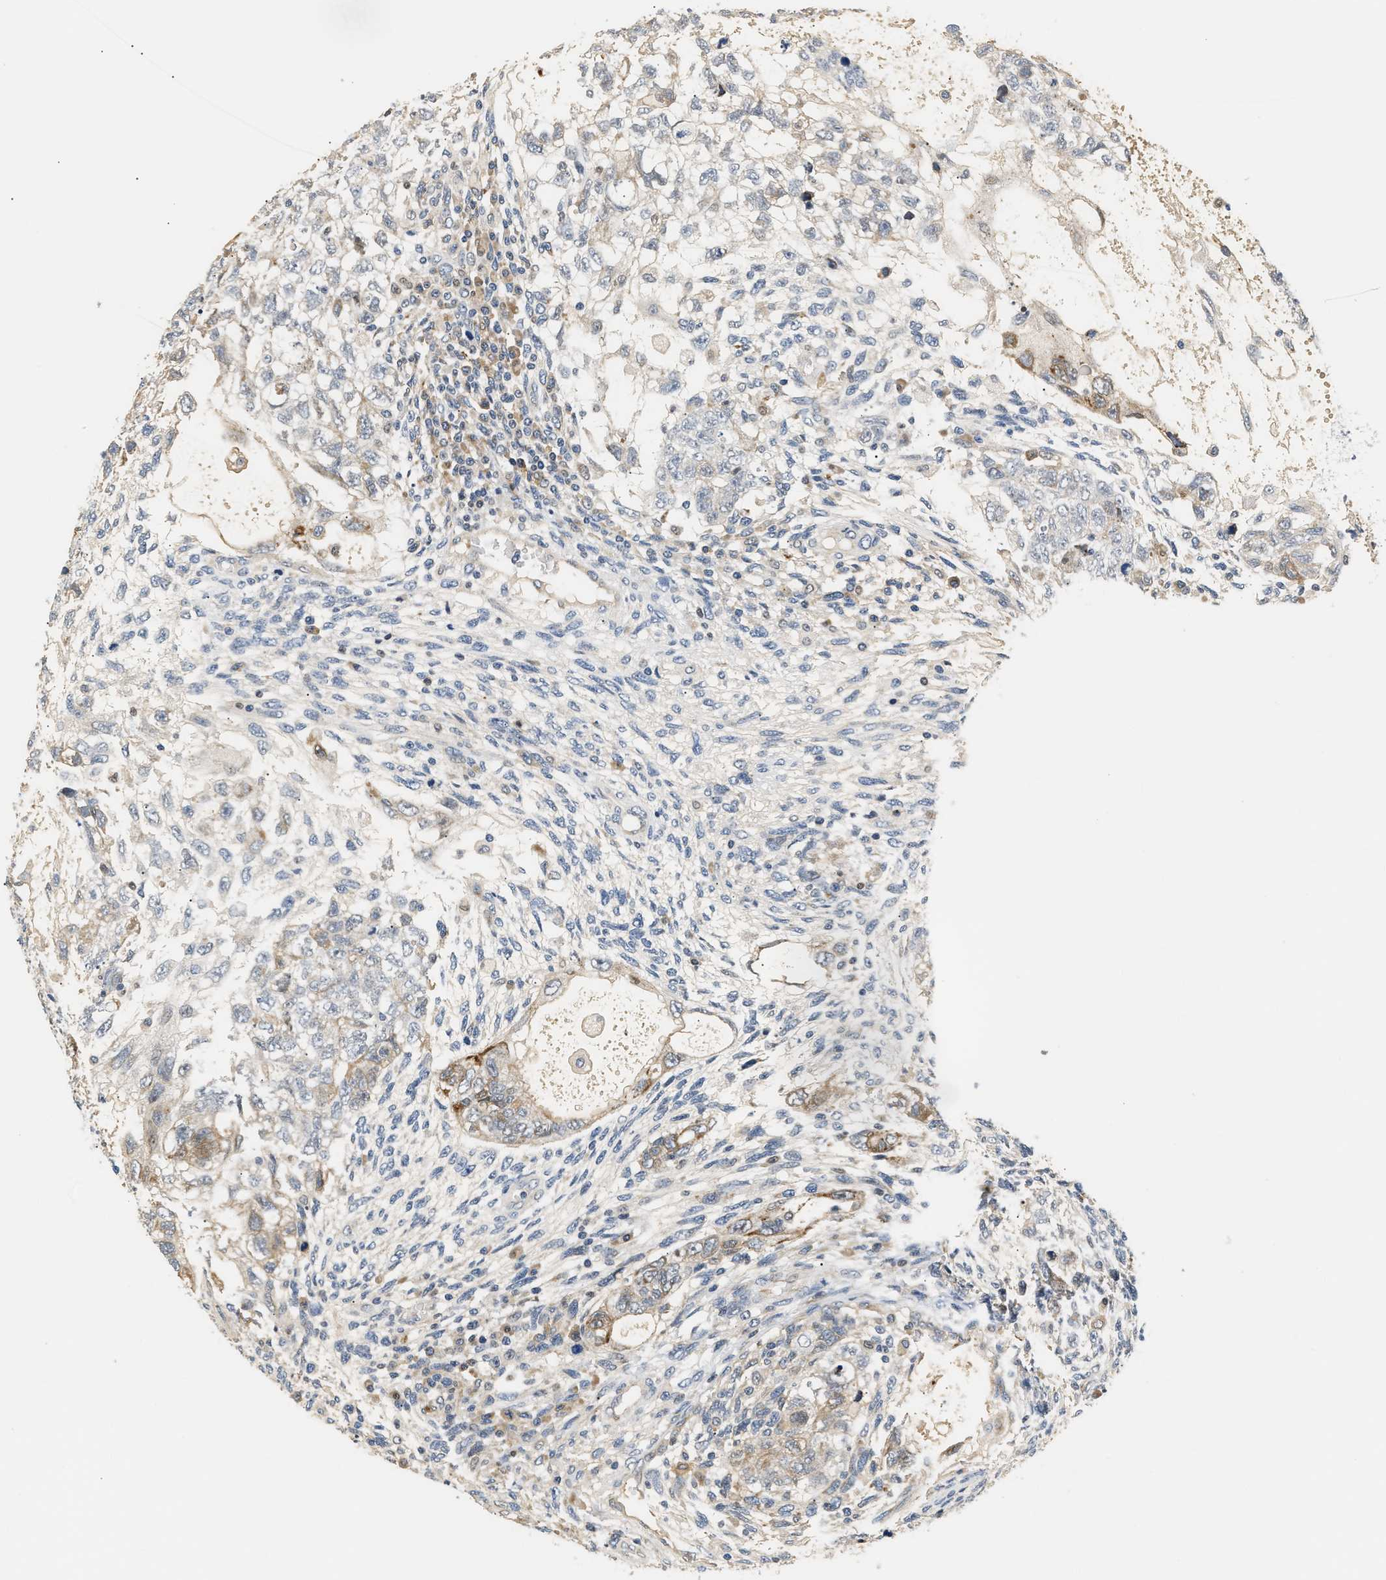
{"staining": {"intensity": "moderate", "quantity": "<25%", "location": "cytoplasmic/membranous"}, "tissue": "testis cancer", "cell_type": "Tumor cells", "image_type": "cancer", "snomed": [{"axis": "morphology", "description": "Normal tissue, NOS"}, {"axis": "morphology", "description": "Carcinoma, Embryonal, NOS"}, {"axis": "topography", "description": "Testis"}], "caption": "Testis cancer (embryonal carcinoma) tissue shows moderate cytoplasmic/membranous staining in approximately <25% of tumor cells", "gene": "TNIP2", "patient": {"sex": "male", "age": 36}}